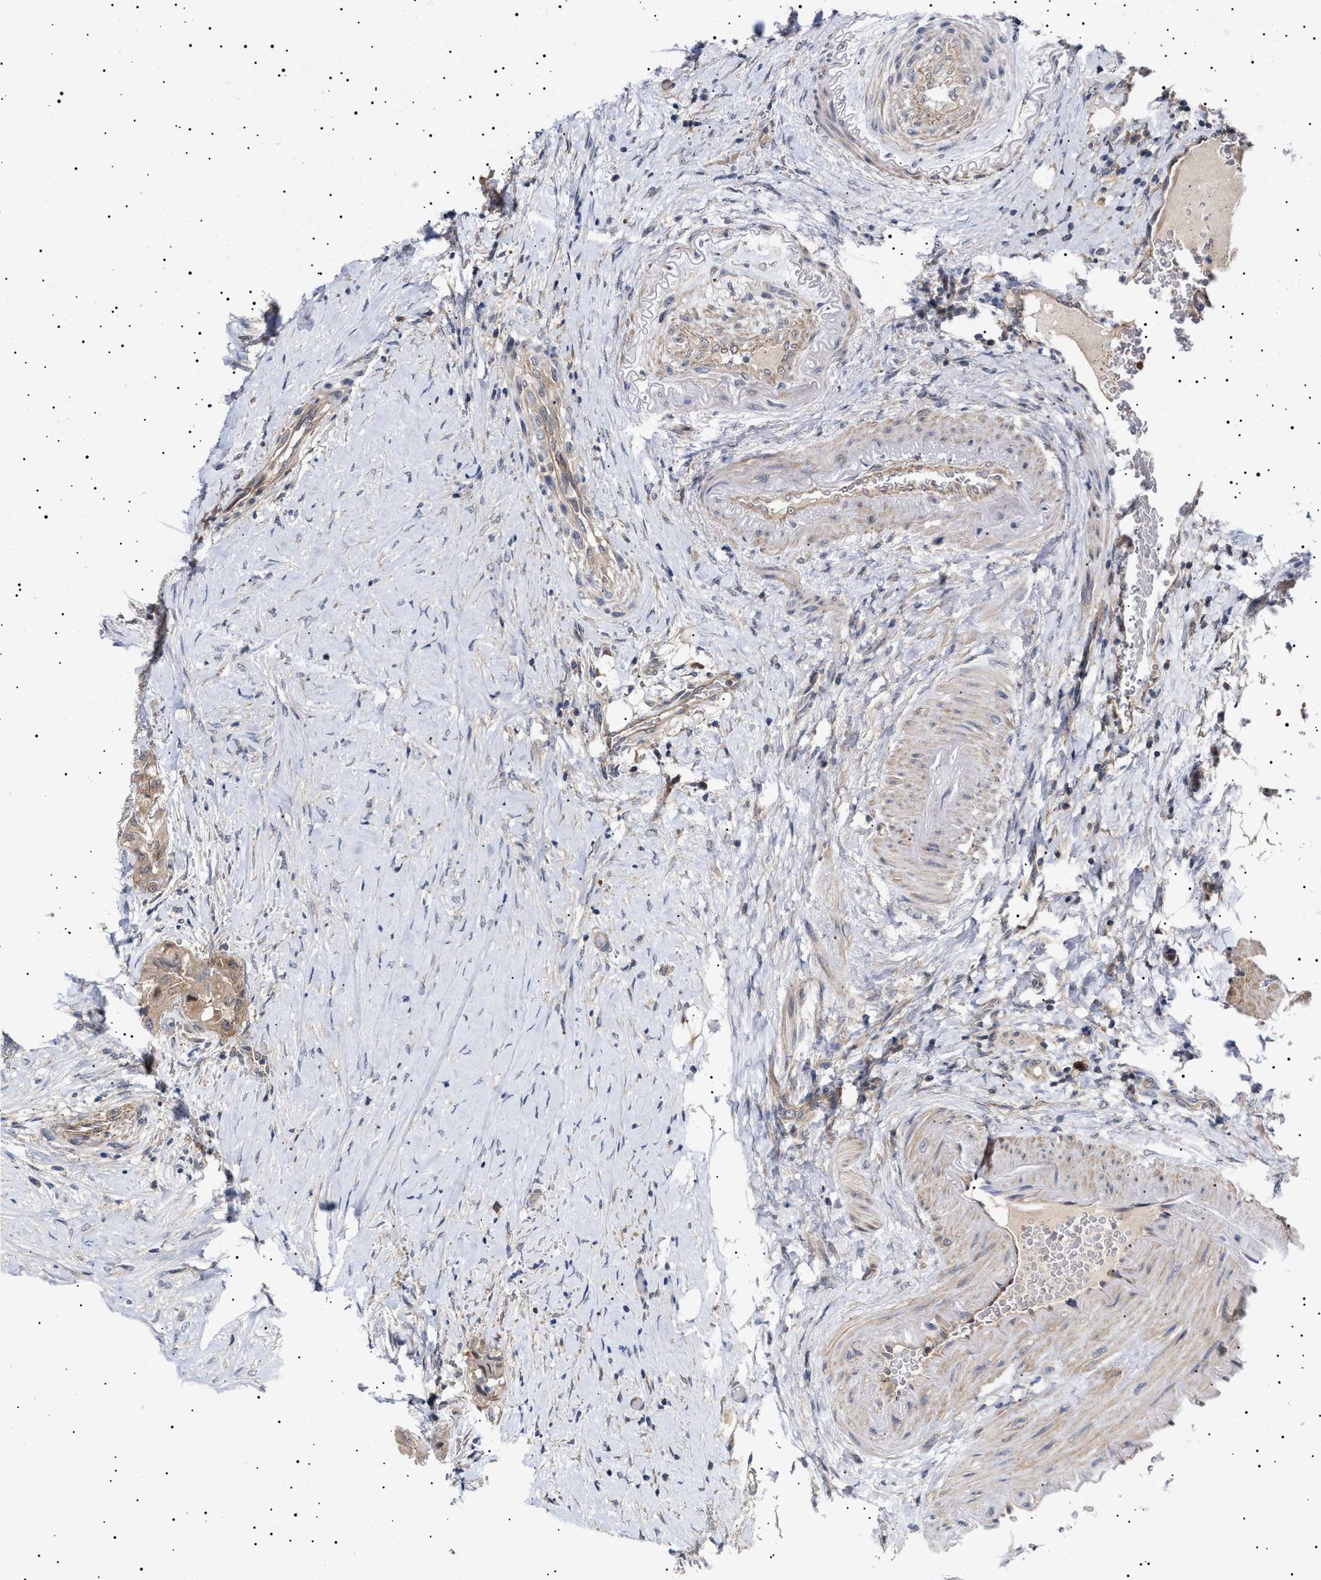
{"staining": {"intensity": "weak", "quantity": ">75%", "location": "cytoplasmic/membranous"}, "tissue": "thyroid cancer", "cell_type": "Tumor cells", "image_type": "cancer", "snomed": [{"axis": "morphology", "description": "Papillary adenocarcinoma, NOS"}, {"axis": "topography", "description": "Thyroid gland"}], "caption": "Protein expression by IHC exhibits weak cytoplasmic/membranous positivity in approximately >75% of tumor cells in papillary adenocarcinoma (thyroid).", "gene": "NPLOC4", "patient": {"sex": "female", "age": 59}}